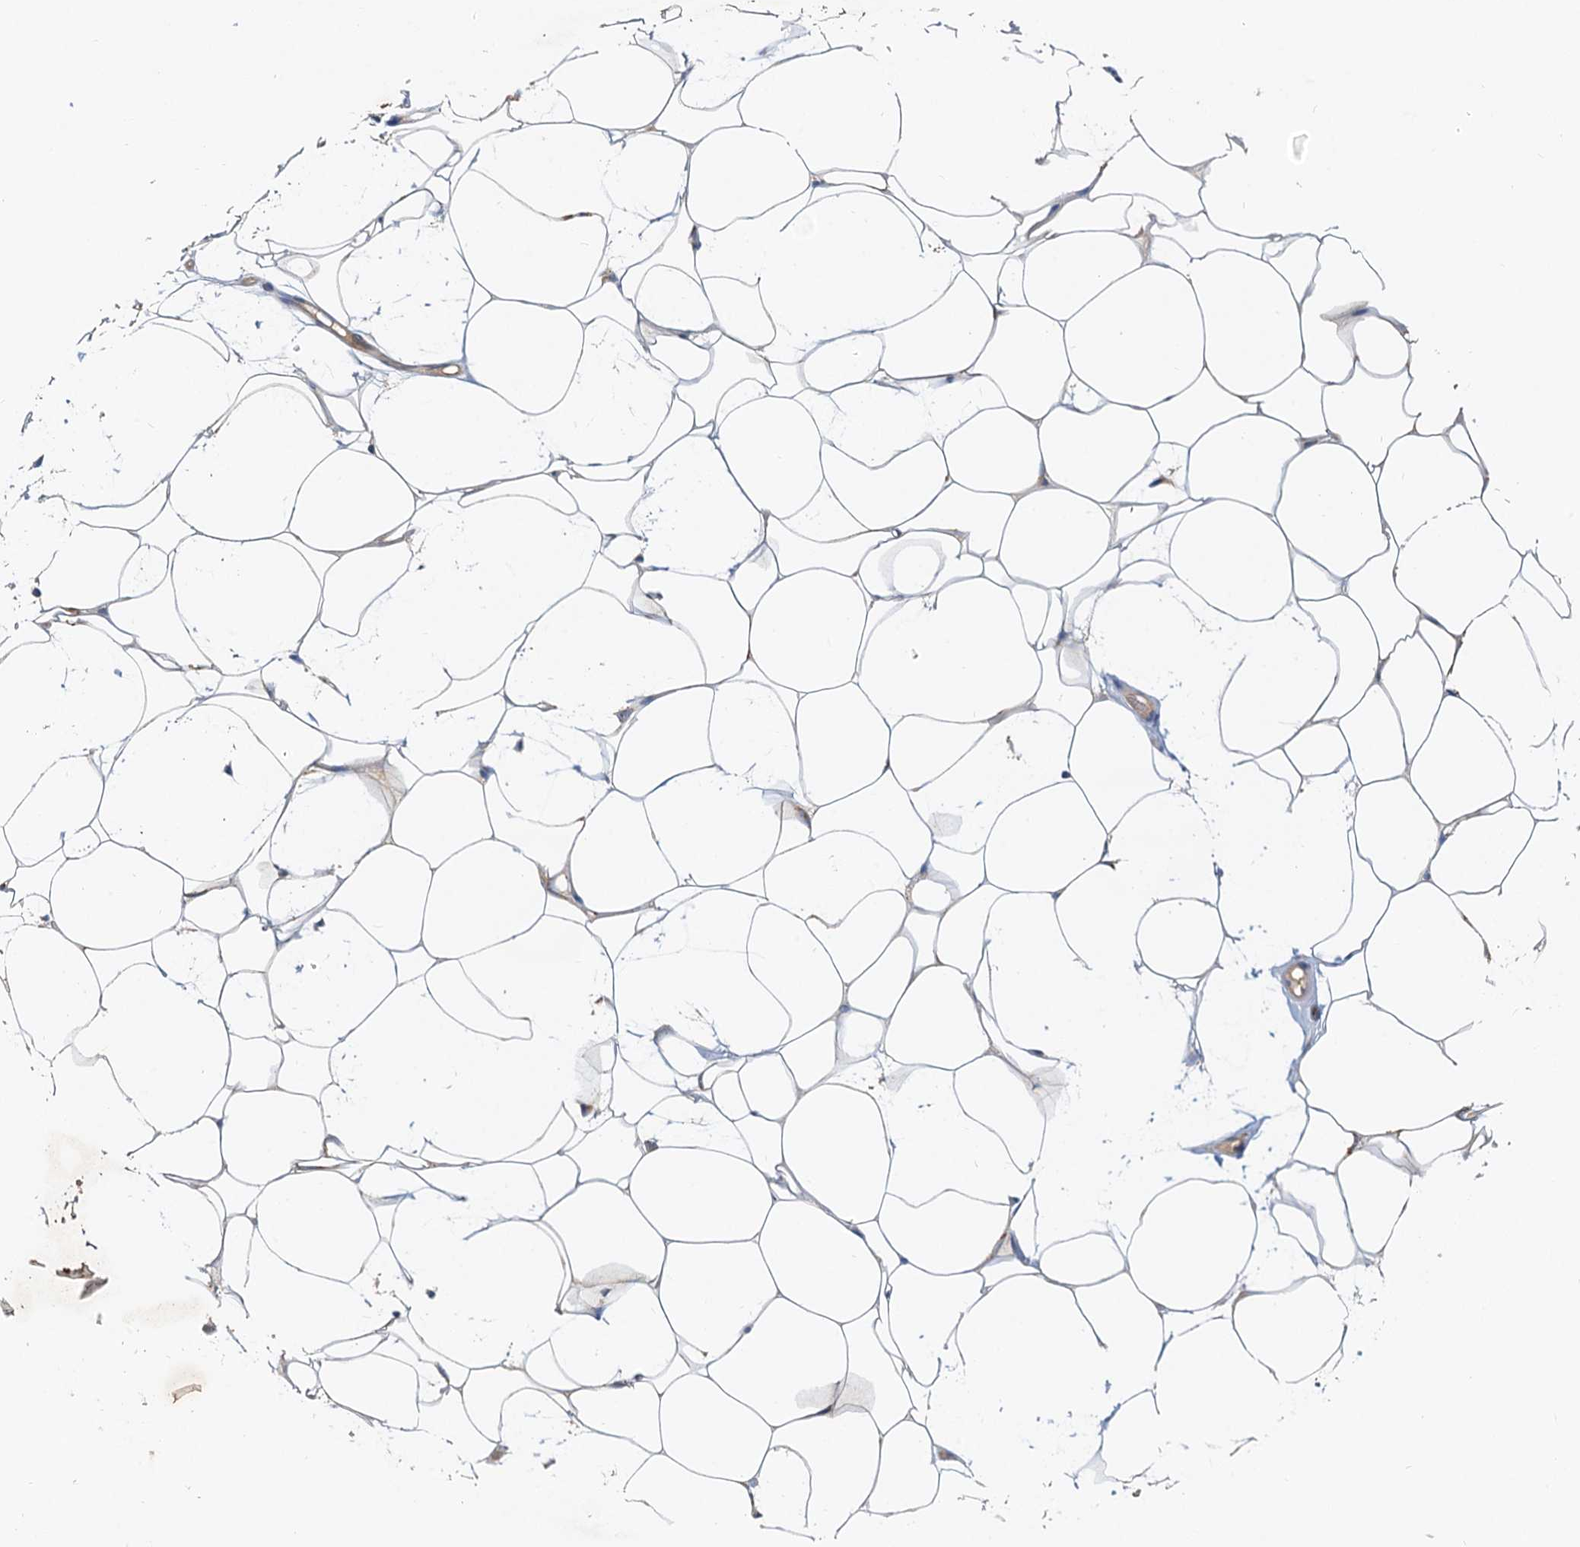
{"staining": {"intensity": "weak", "quantity": ">75%", "location": "cytoplasmic/membranous"}, "tissue": "adipose tissue", "cell_type": "Adipocytes", "image_type": "normal", "snomed": [{"axis": "morphology", "description": "Normal tissue, NOS"}, {"axis": "topography", "description": "Breast"}], "caption": "Unremarkable adipose tissue was stained to show a protein in brown. There is low levels of weak cytoplasmic/membranous positivity in approximately >75% of adipocytes. (DAB IHC with brightfield microscopy, high magnification).", "gene": "TOLLIP", "patient": {"sex": "female", "age": 26}}